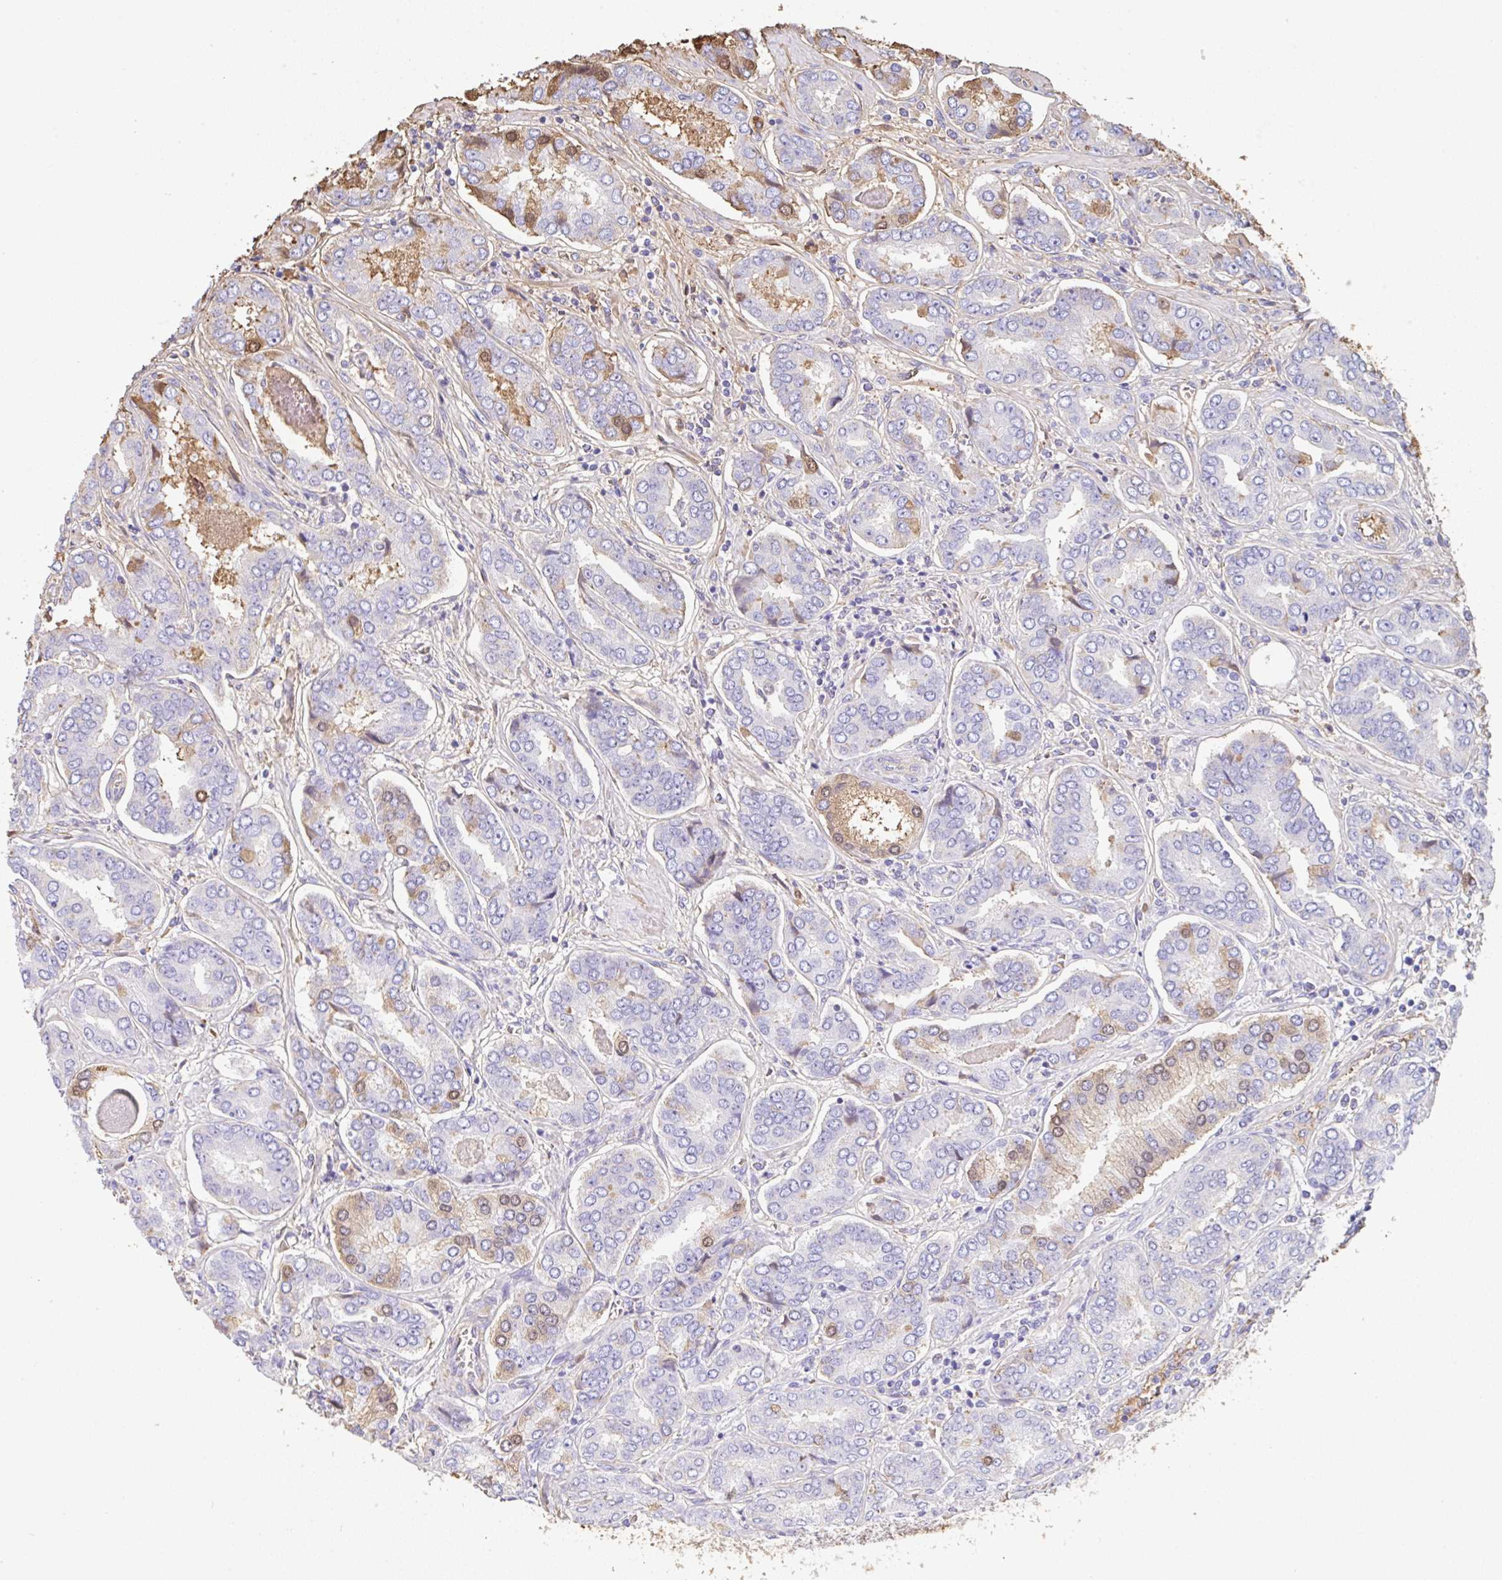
{"staining": {"intensity": "moderate", "quantity": "<25%", "location": "cytoplasmic/membranous,nuclear"}, "tissue": "prostate cancer", "cell_type": "Tumor cells", "image_type": "cancer", "snomed": [{"axis": "morphology", "description": "Adenocarcinoma, High grade"}, {"axis": "topography", "description": "Prostate"}], "caption": "Immunohistochemical staining of human prostate cancer exhibits low levels of moderate cytoplasmic/membranous and nuclear positivity in about <25% of tumor cells.", "gene": "HOXC12", "patient": {"sex": "male", "age": 72}}